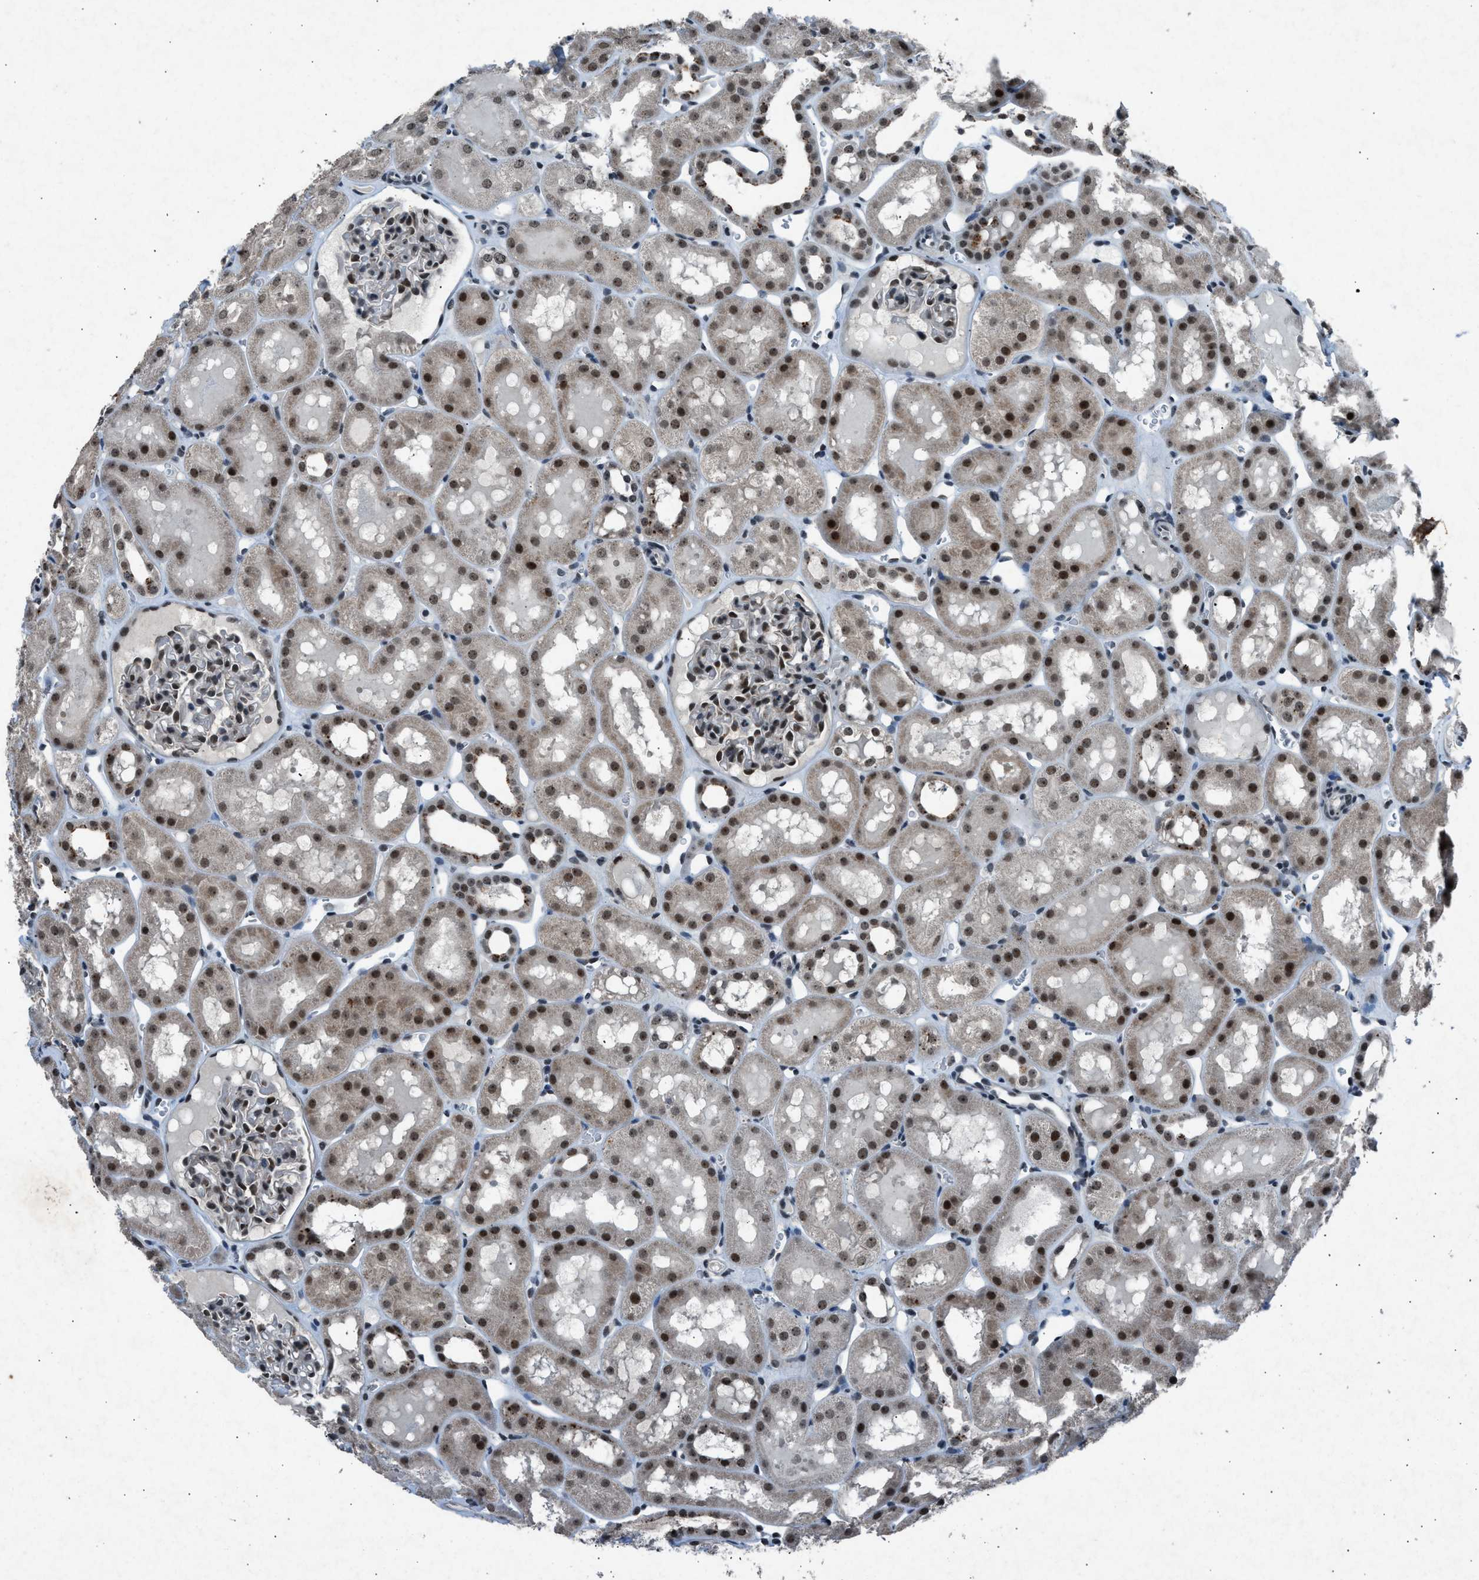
{"staining": {"intensity": "moderate", "quantity": "<25%", "location": "cytoplasmic/membranous,nuclear"}, "tissue": "kidney", "cell_type": "Cells in glomeruli", "image_type": "normal", "snomed": [{"axis": "morphology", "description": "Normal tissue, NOS"}, {"axis": "topography", "description": "Kidney"}, {"axis": "topography", "description": "Urinary bladder"}], "caption": "Cells in glomeruli show low levels of moderate cytoplasmic/membranous,nuclear positivity in about <25% of cells in benign human kidney.", "gene": "ADCY1", "patient": {"sex": "male", "age": 16}}